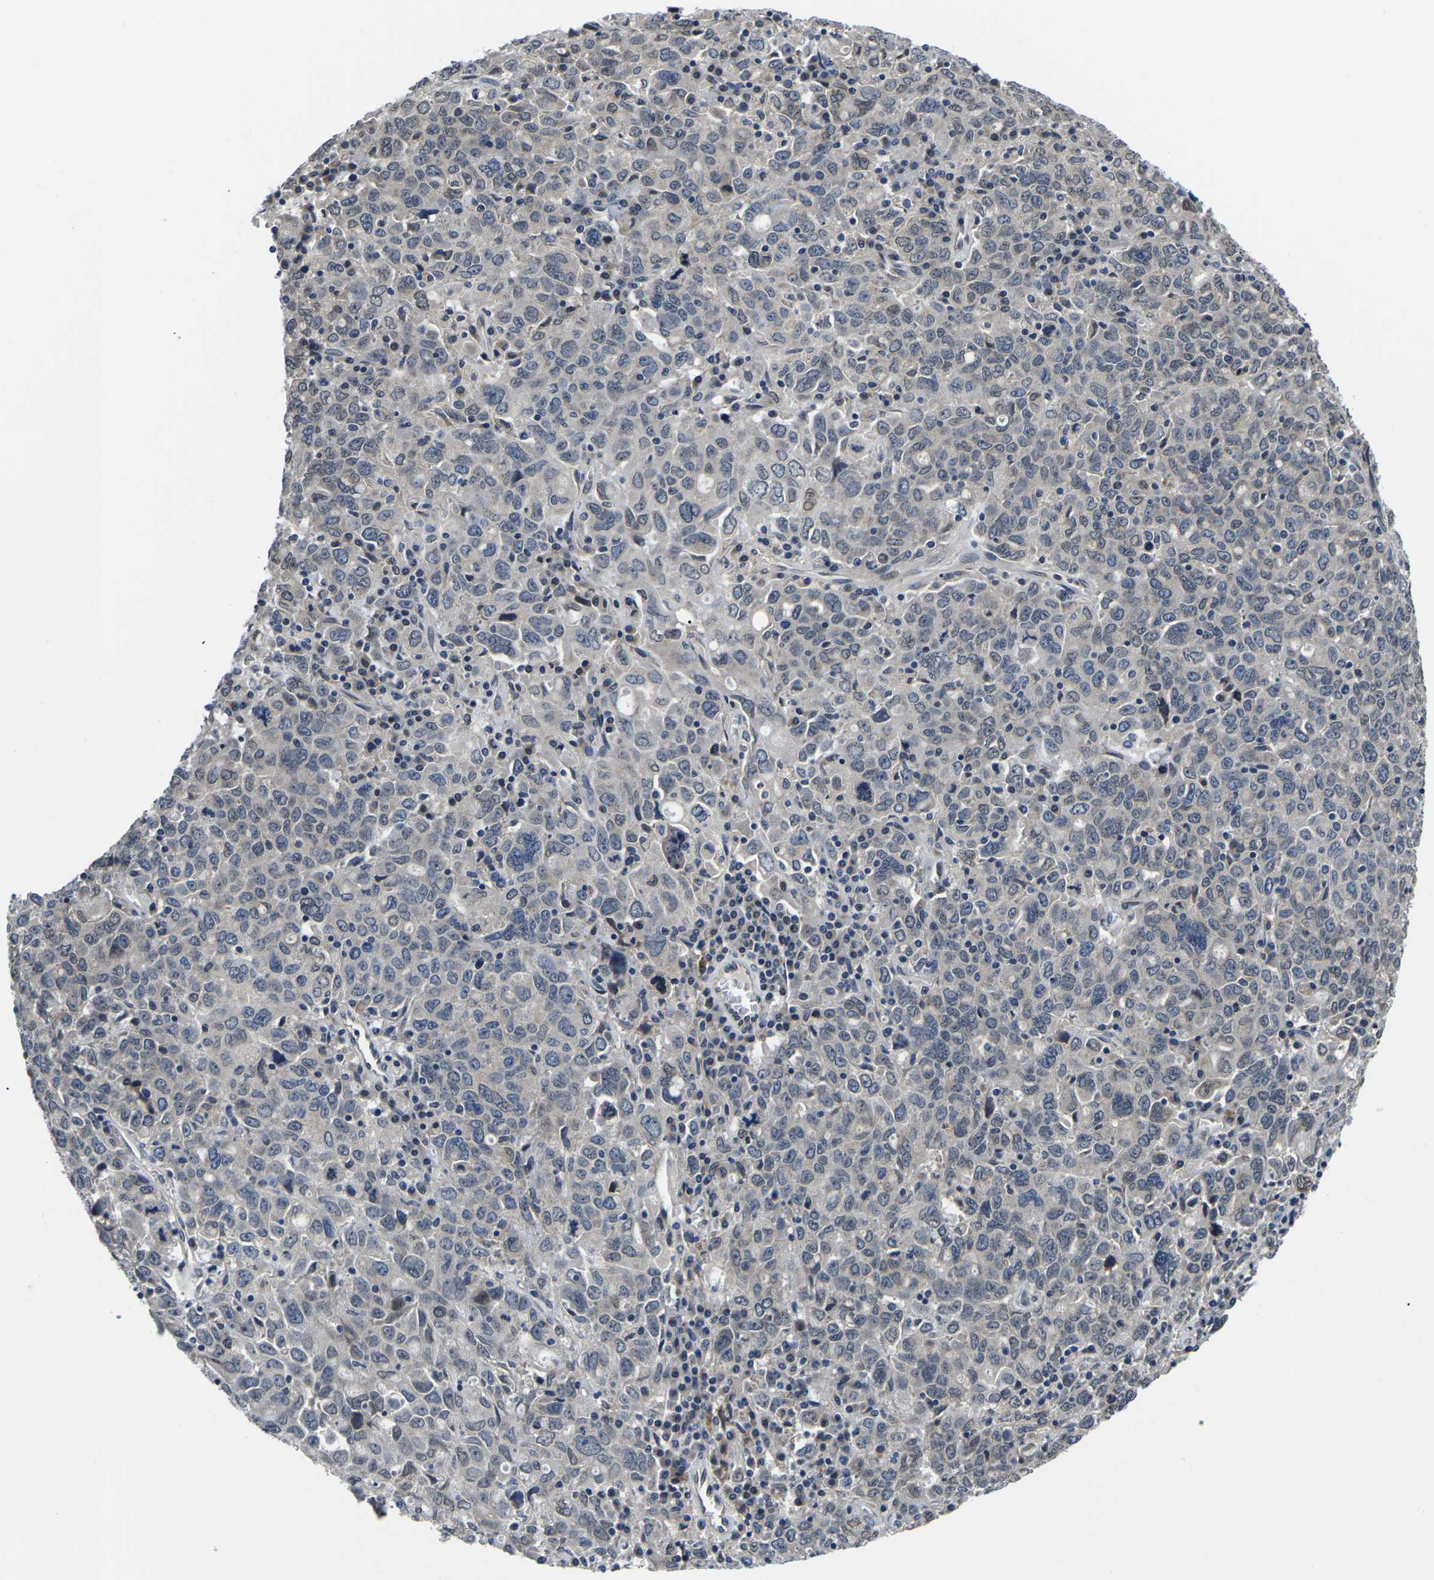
{"staining": {"intensity": "negative", "quantity": "none", "location": "none"}, "tissue": "ovarian cancer", "cell_type": "Tumor cells", "image_type": "cancer", "snomed": [{"axis": "morphology", "description": "Carcinoma, endometroid"}, {"axis": "topography", "description": "Ovary"}], "caption": "This photomicrograph is of ovarian cancer stained with immunohistochemistry to label a protein in brown with the nuclei are counter-stained blue. There is no staining in tumor cells. (DAB (3,3'-diaminobenzidine) immunohistochemistry with hematoxylin counter stain).", "gene": "SNX10", "patient": {"sex": "female", "age": 62}}